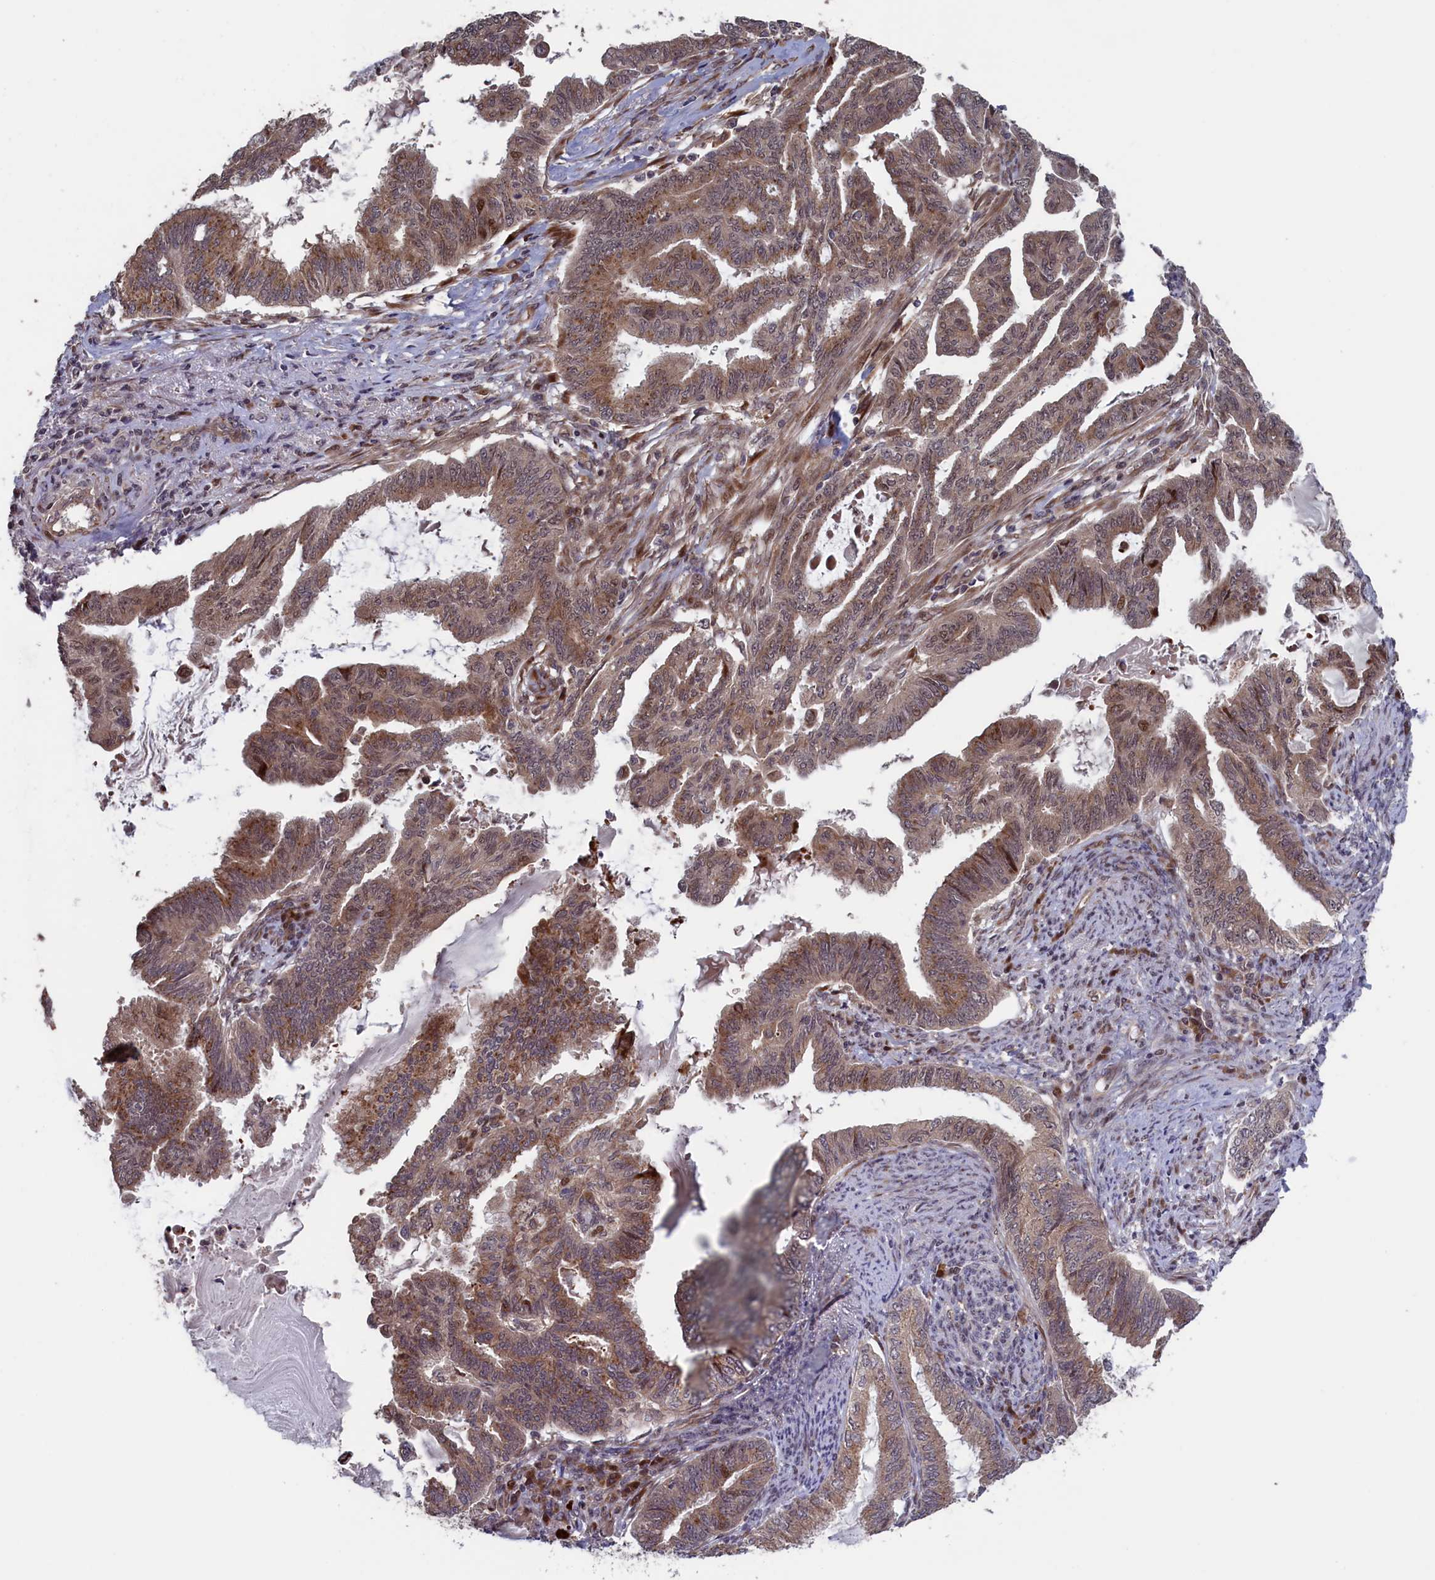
{"staining": {"intensity": "moderate", "quantity": ">75%", "location": "cytoplasmic/membranous,nuclear"}, "tissue": "endometrial cancer", "cell_type": "Tumor cells", "image_type": "cancer", "snomed": [{"axis": "morphology", "description": "Adenocarcinoma, NOS"}, {"axis": "topography", "description": "Endometrium"}], "caption": "Human endometrial adenocarcinoma stained with a brown dye reveals moderate cytoplasmic/membranous and nuclear positive positivity in approximately >75% of tumor cells.", "gene": "LSG1", "patient": {"sex": "female", "age": 86}}